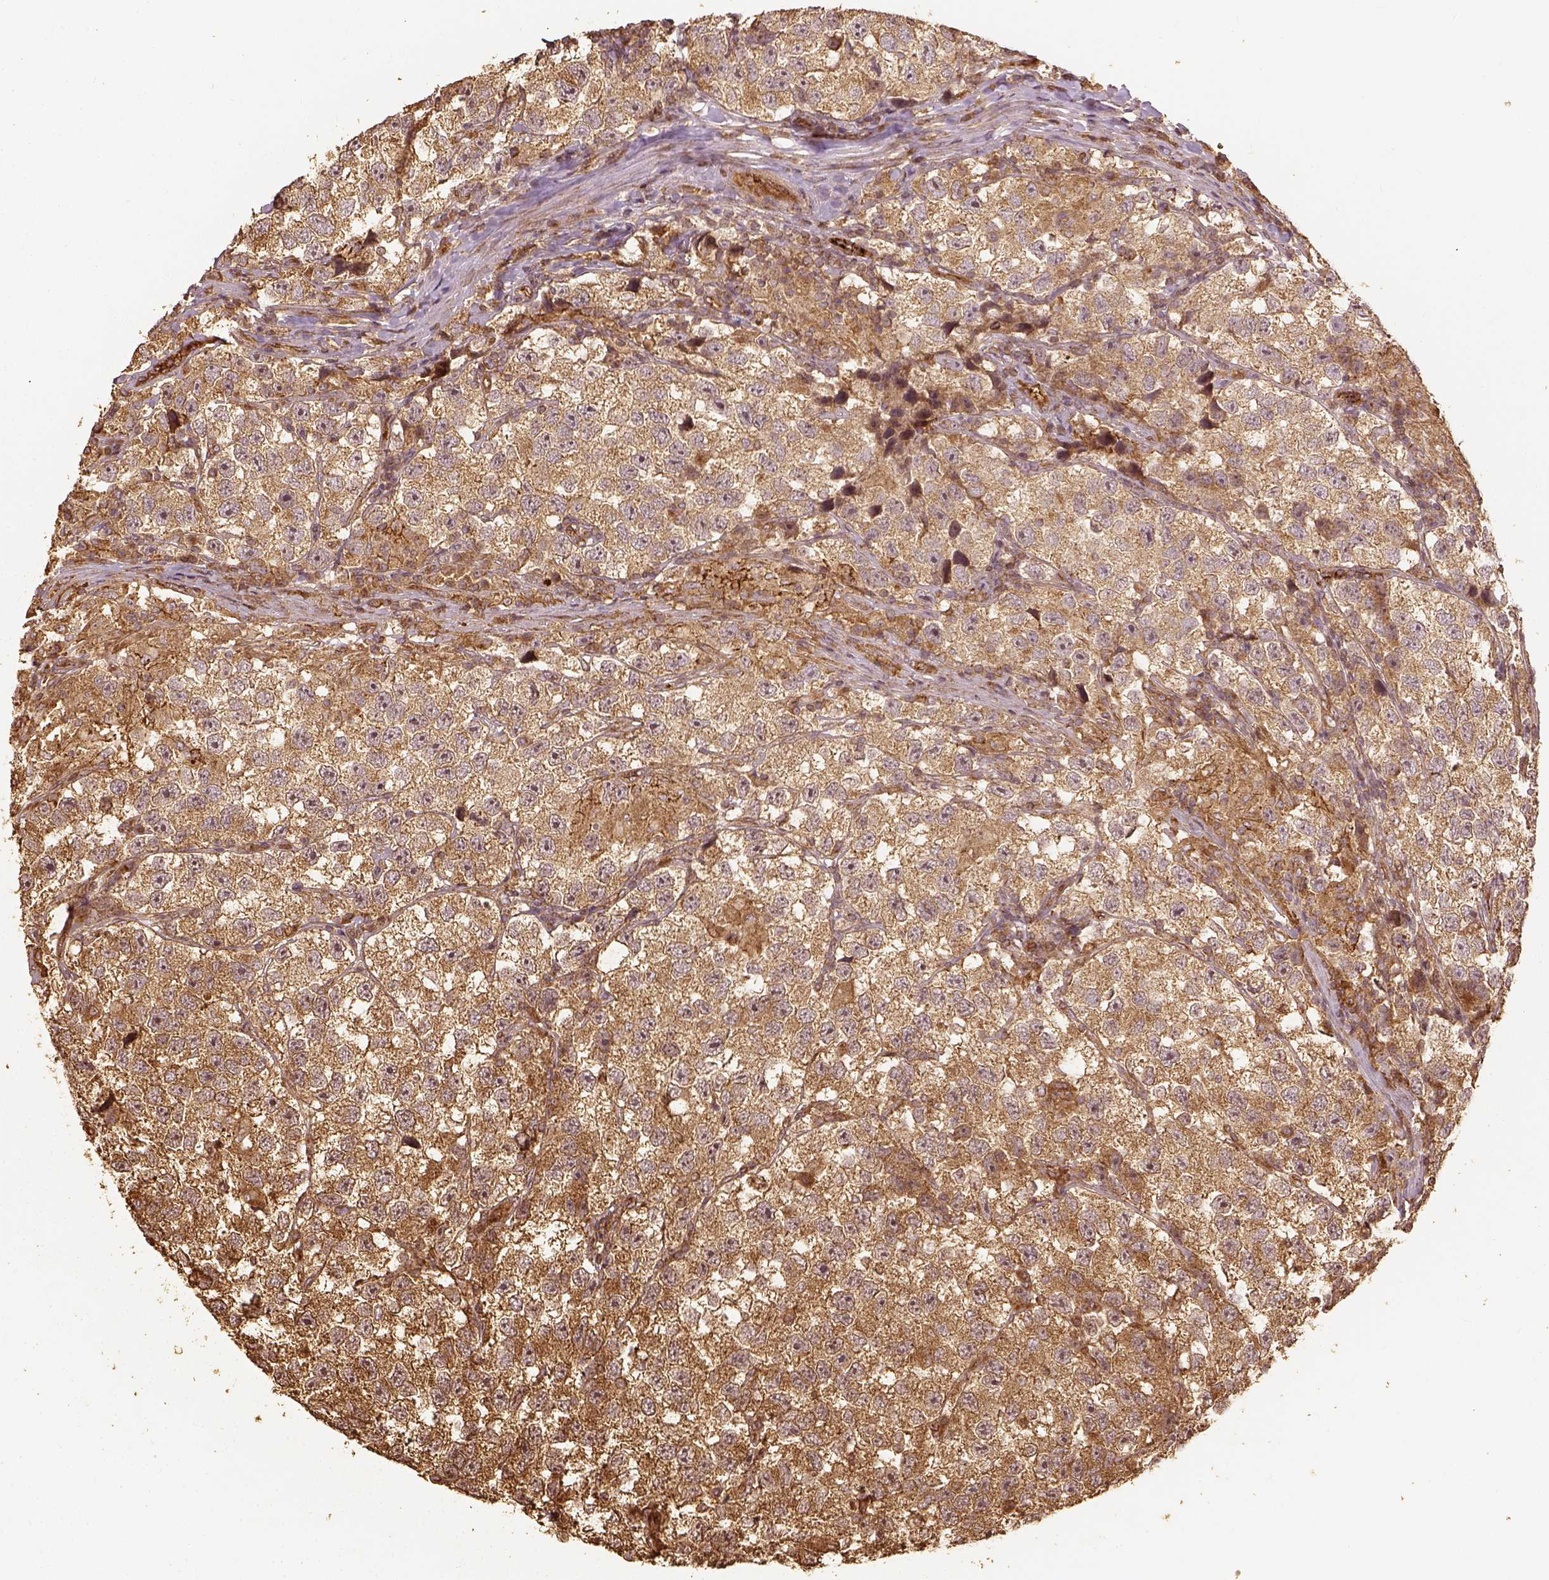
{"staining": {"intensity": "moderate", "quantity": ">75%", "location": "cytoplasmic/membranous"}, "tissue": "testis cancer", "cell_type": "Tumor cells", "image_type": "cancer", "snomed": [{"axis": "morphology", "description": "Seminoma, NOS"}, {"axis": "topography", "description": "Testis"}], "caption": "Brown immunohistochemical staining in human testis cancer (seminoma) displays moderate cytoplasmic/membranous staining in about >75% of tumor cells.", "gene": "VEGFA", "patient": {"sex": "male", "age": 26}}